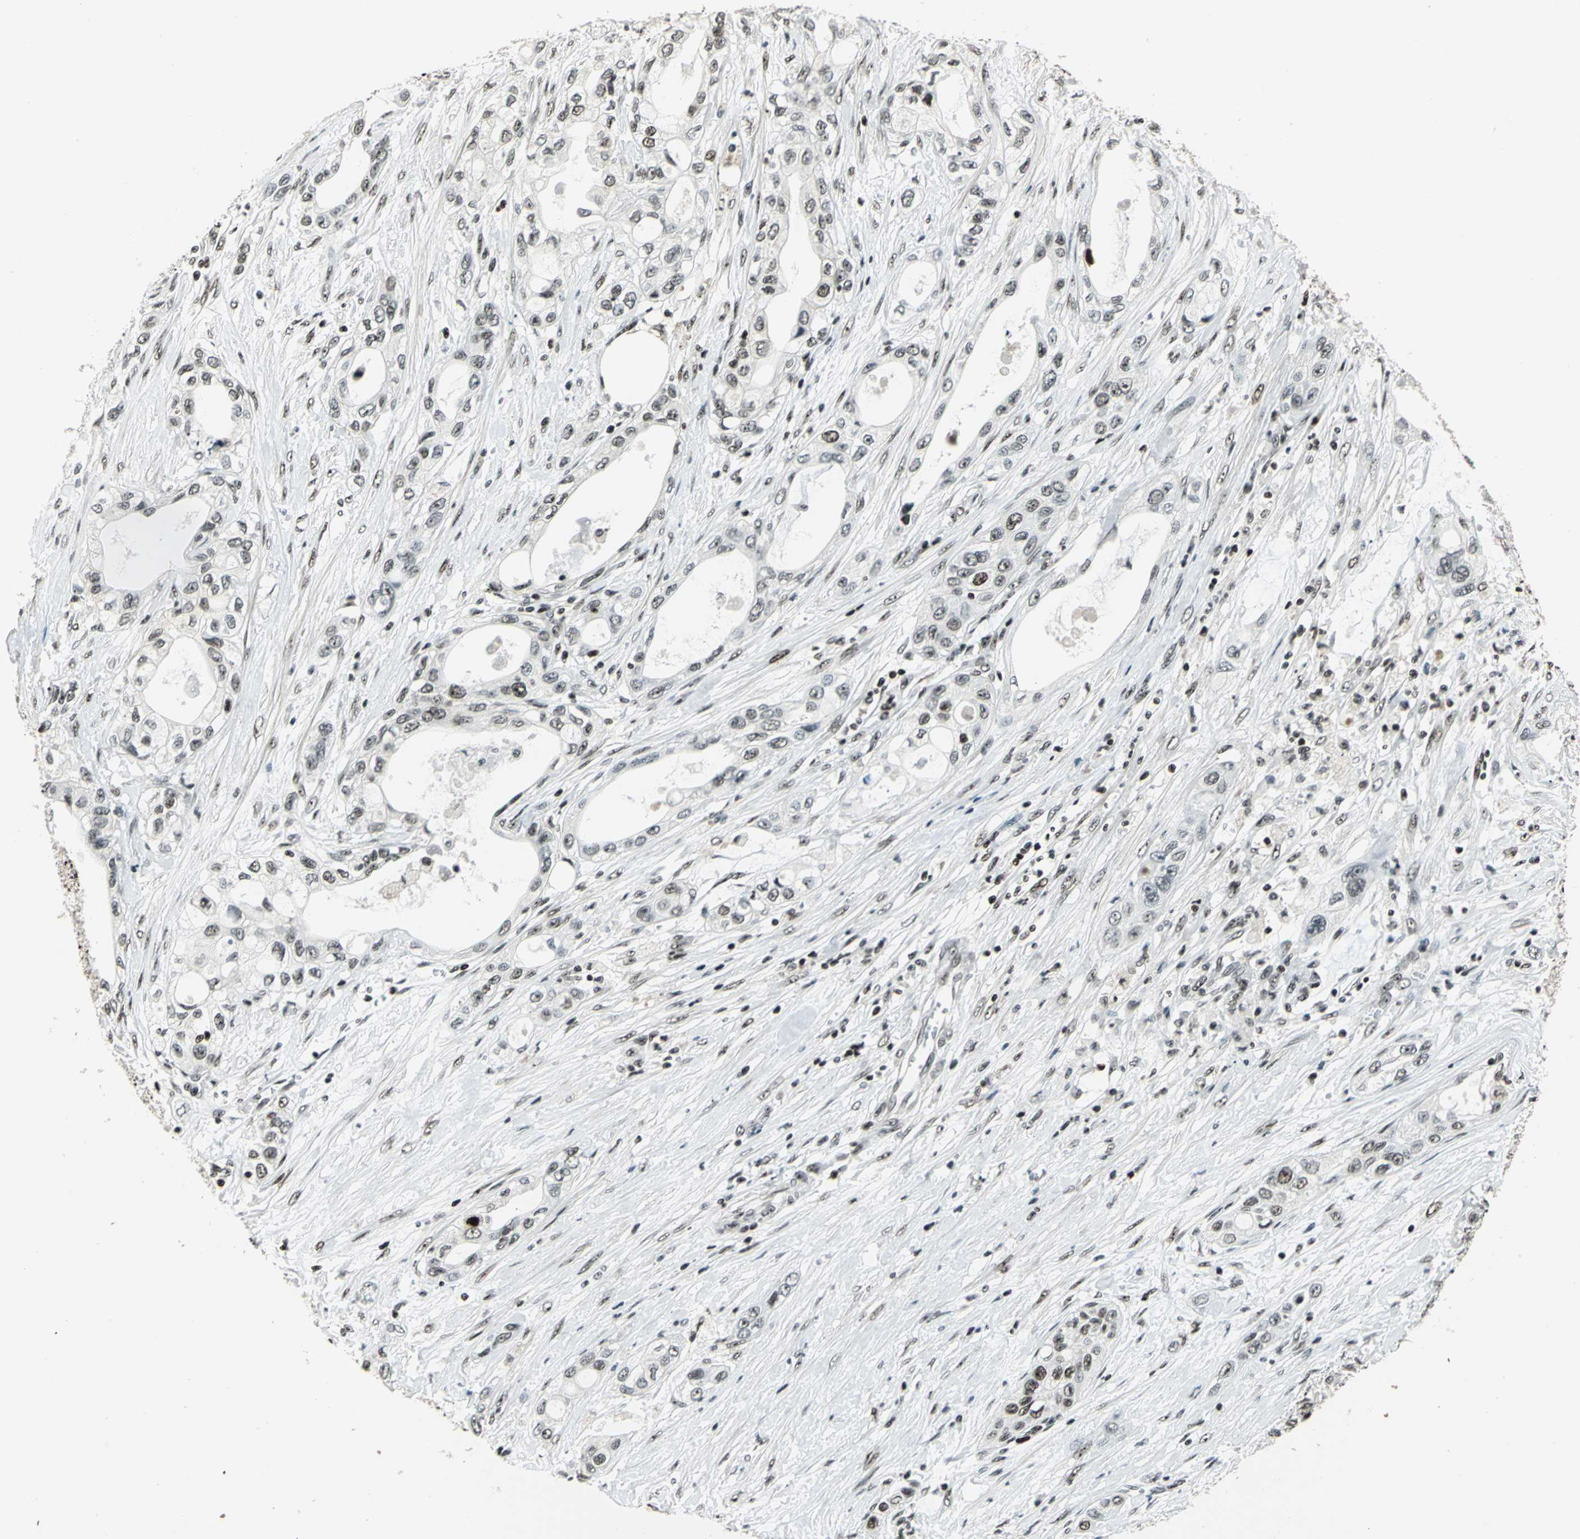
{"staining": {"intensity": "weak", "quantity": "<25%", "location": "nuclear"}, "tissue": "pancreatic cancer", "cell_type": "Tumor cells", "image_type": "cancer", "snomed": [{"axis": "morphology", "description": "Adenocarcinoma, NOS"}, {"axis": "topography", "description": "Pancreas"}], "caption": "An immunohistochemistry (IHC) micrograph of pancreatic adenocarcinoma is shown. There is no staining in tumor cells of pancreatic adenocarcinoma.", "gene": "UBTF", "patient": {"sex": "female", "age": 70}}